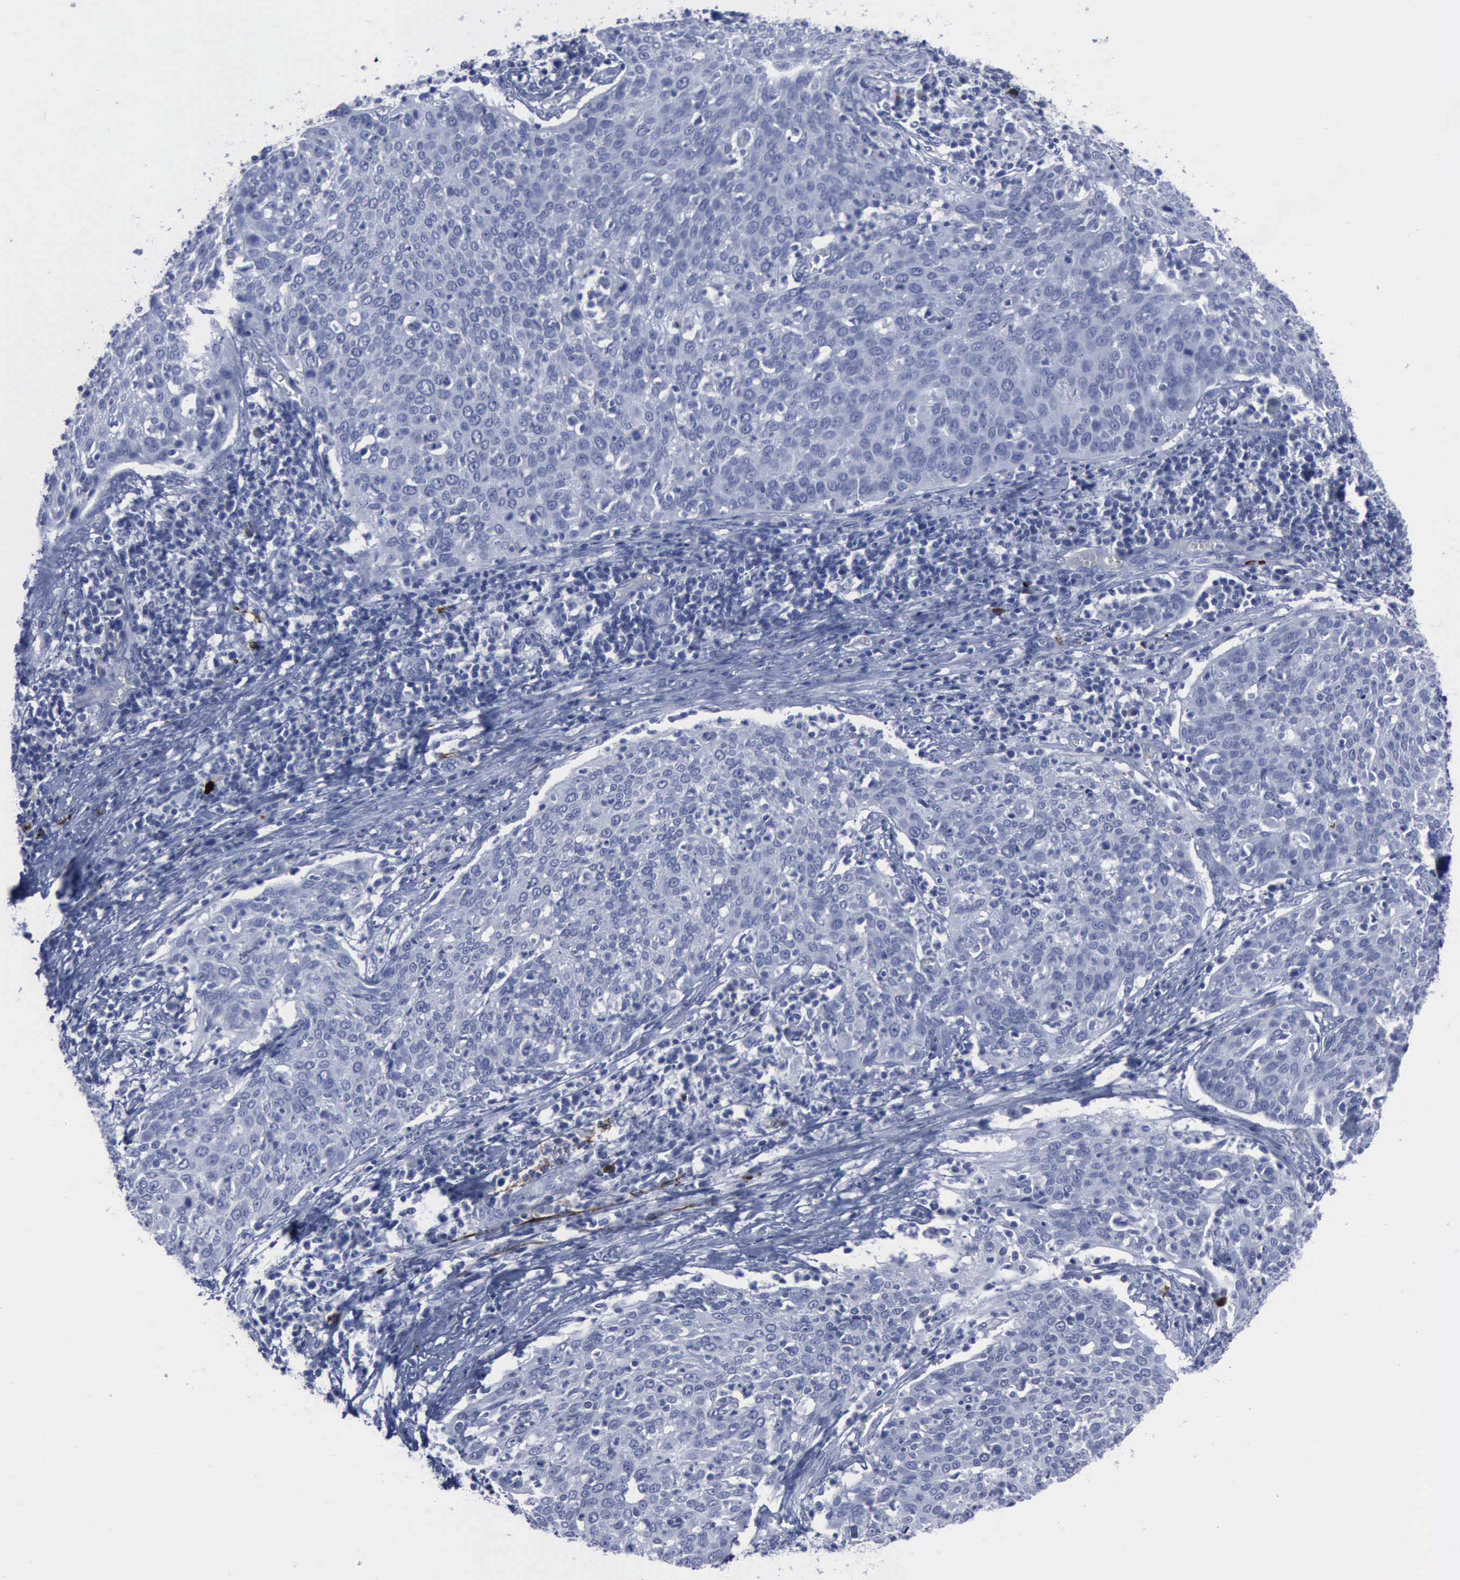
{"staining": {"intensity": "negative", "quantity": "none", "location": "none"}, "tissue": "cervical cancer", "cell_type": "Tumor cells", "image_type": "cancer", "snomed": [{"axis": "morphology", "description": "Squamous cell carcinoma, NOS"}, {"axis": "topography", "description": "Cervix"}], "caption": "Tumor cells are negative for brown protein staining in cervical cancer.", "gene": "NGFR", "patient": {"sex": "female", "age": 38}}